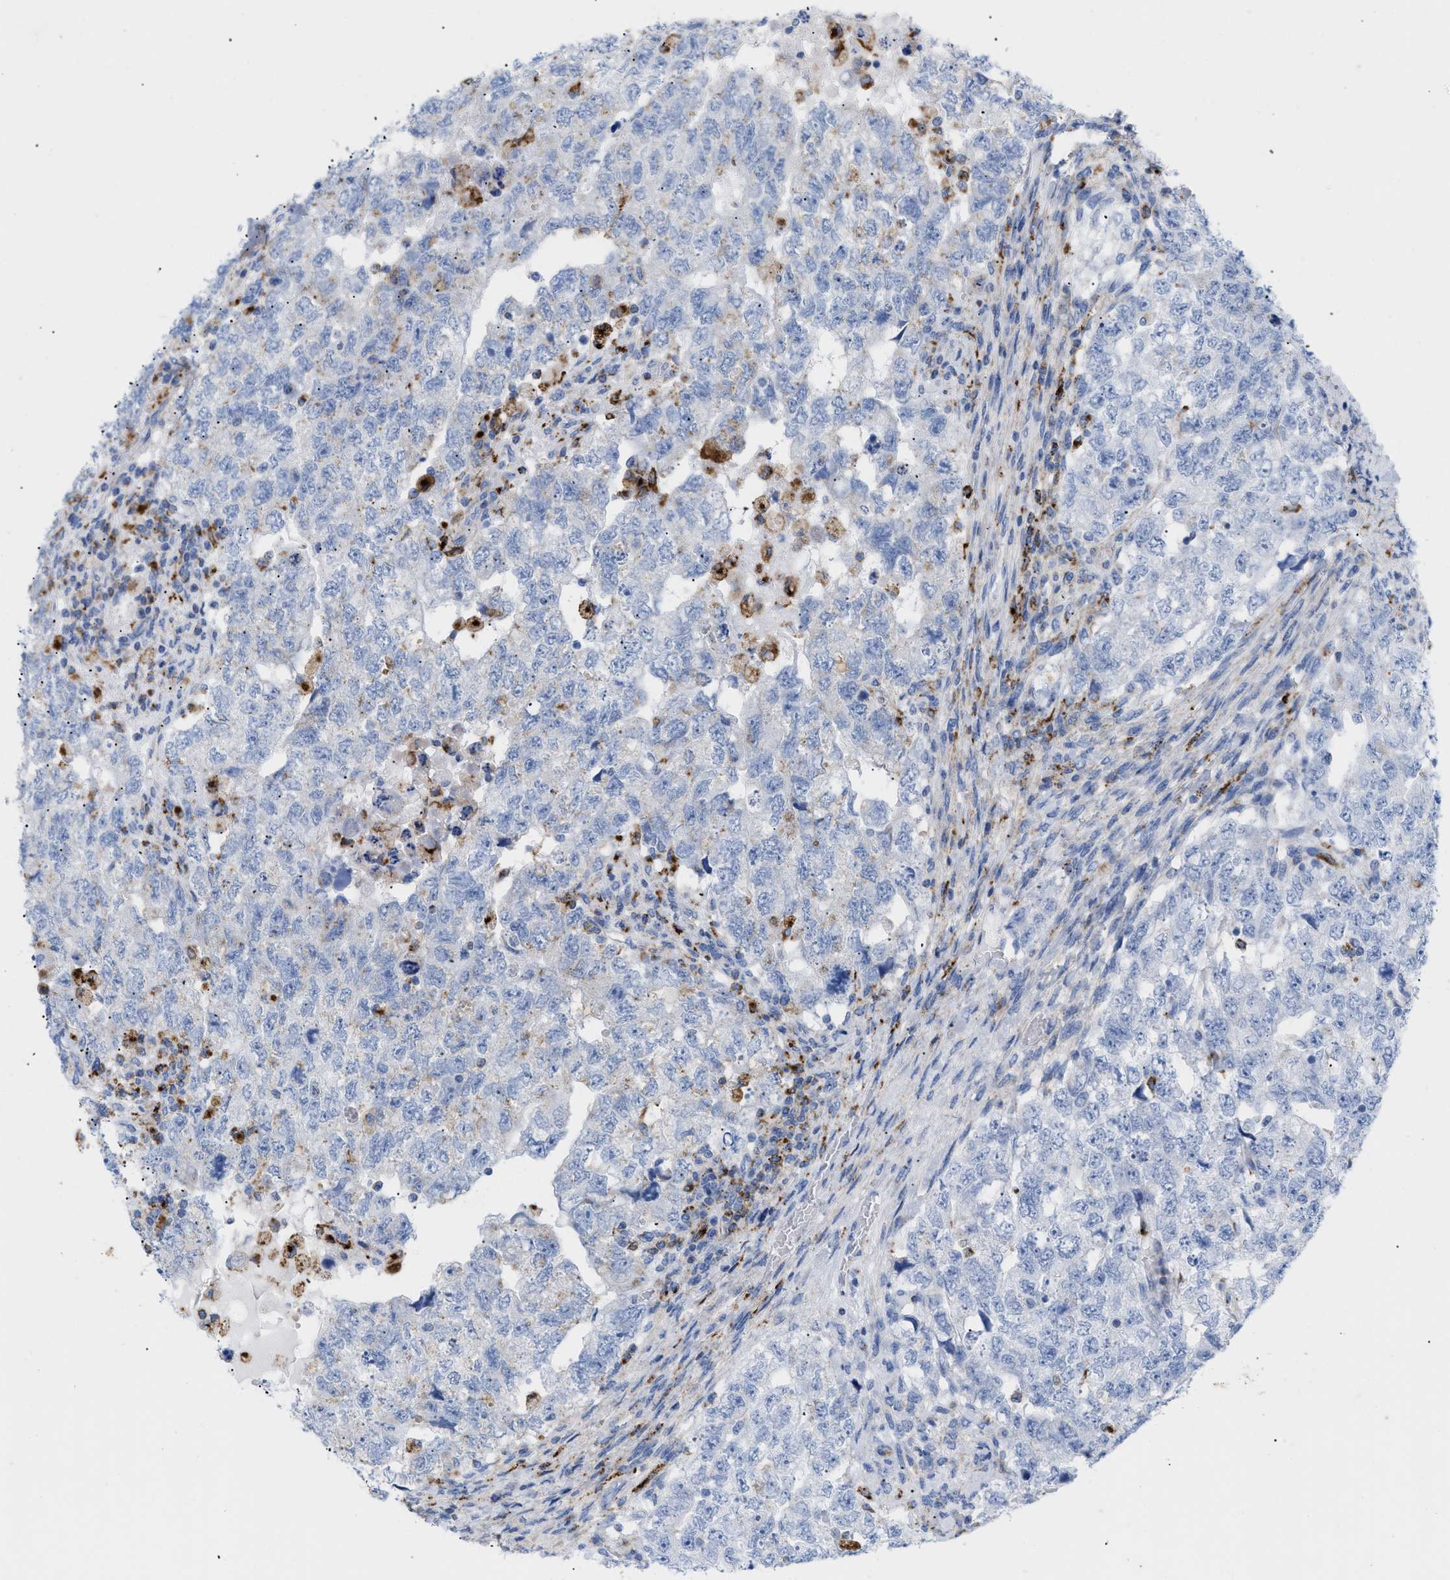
{"staining": {"intensity": "negative", "quantity": "none", "location": "none"}, "tissue": "testis cancer", "cell_type": "Tumor cells", "image_type": "cancer", "snomed": [{"axis": "morphology", "description": "Carcinoma, Embryonal, NOS"}, {"axis": "topography", "description": "Testis"}], "caption": "IHC of human embryonal carcinoma (testis) exhibits no staining in tumor cells.", "gene": "DRAM2", "patient": {"sex": "male", "age": 36}}